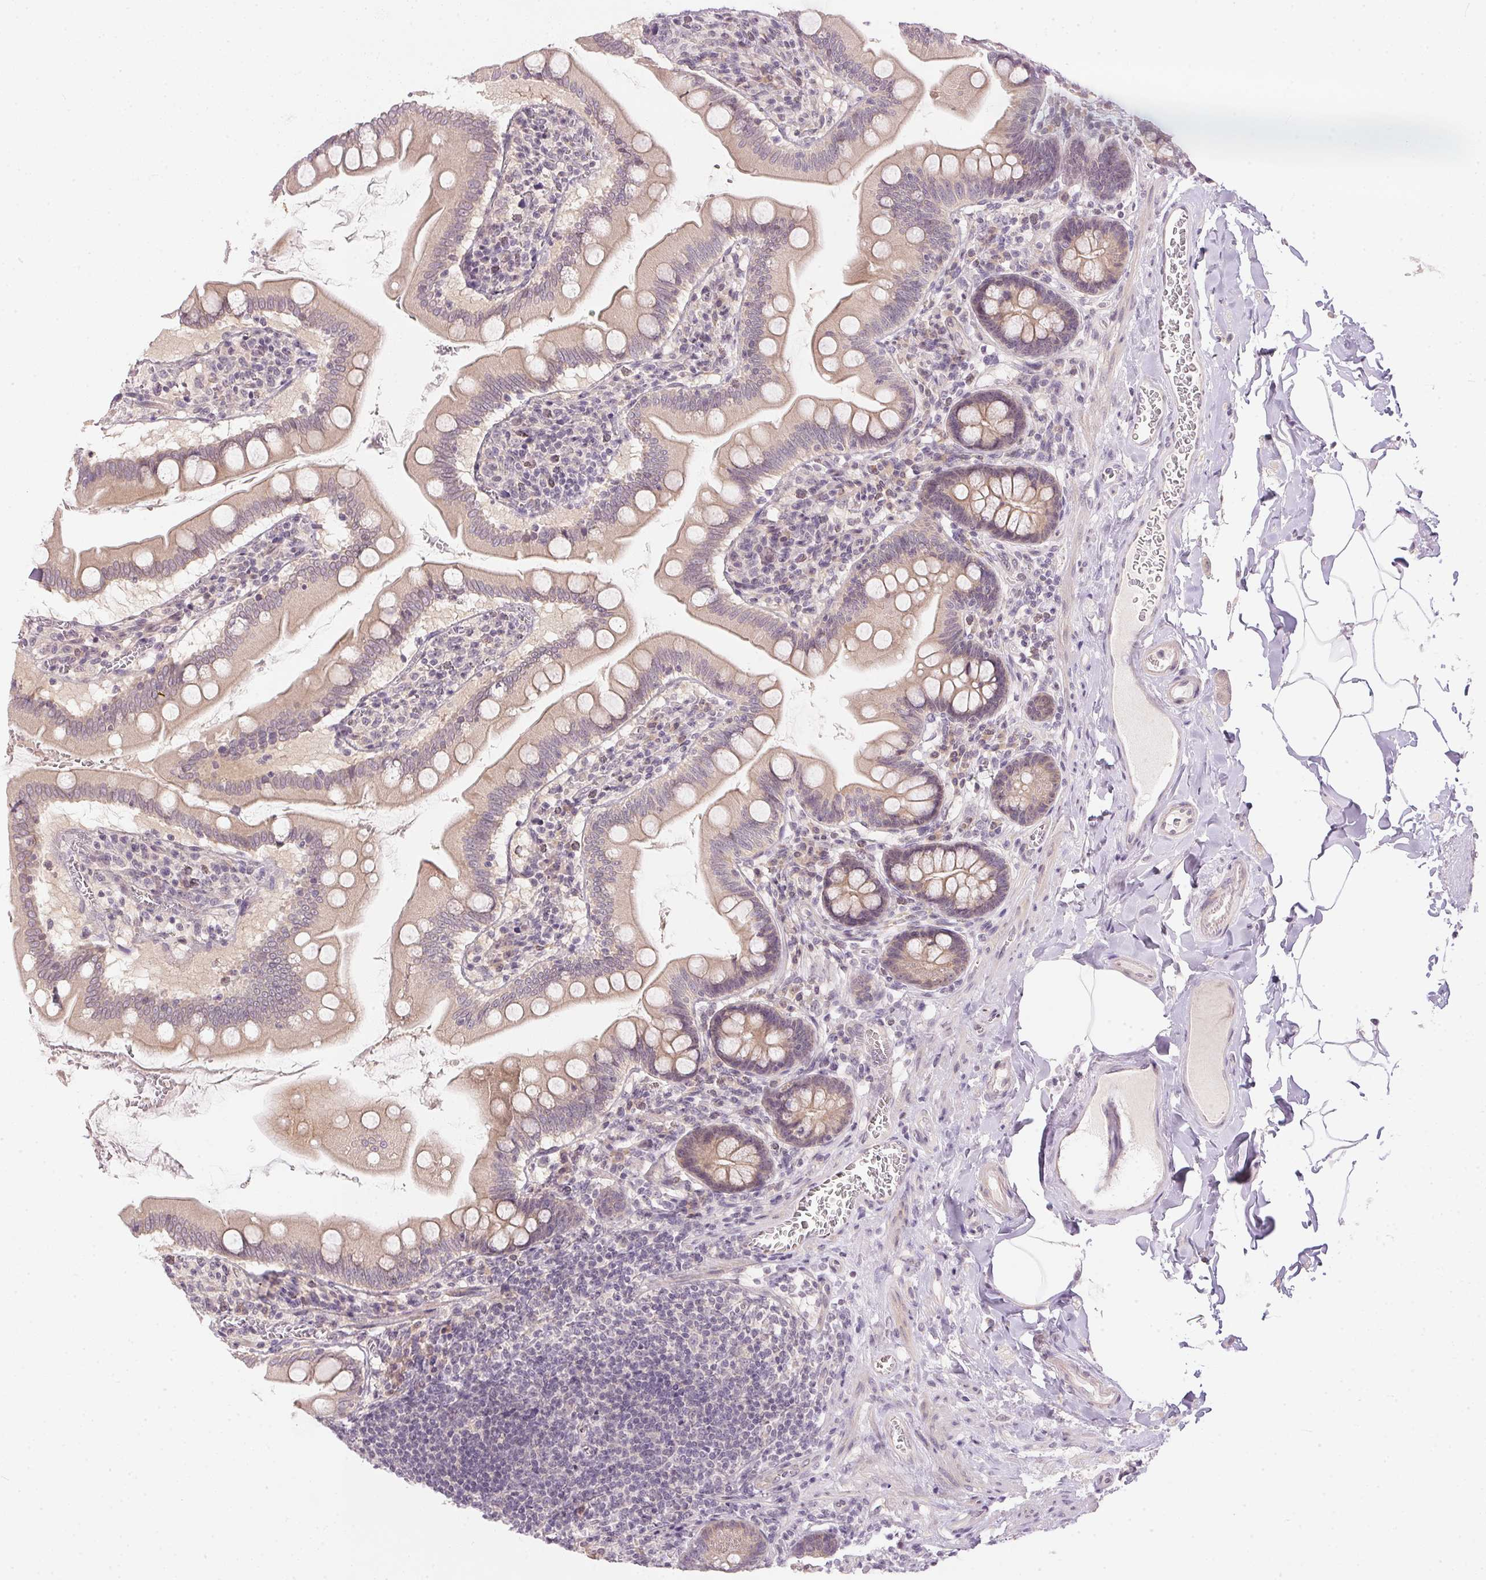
{"staining": {"intensity": "weak", "quantity": "25%-75%", "location": "cytoplasmic/membranous"}, "tissue": "small intestine", "cell_type": "Glandular cells", "image_type": "normal", "snomed": [{"axis": "morphology", "description": "Normal tissue, NOS"}, {"axis": "topography", "description": "Small intestine"}], "caption": "Immunohistochemistry (IHC) staining of unremarkable small intestine, which exhibits low levels of weak cytoplasmic/membranous staining in about 25%-75% of glandular cells indicating weak cytoplasmic/membranous protein positivity. The staining was performed using DAB (brown) for protein detection and nuclei were counterstained in hematoxylin (blue).", "gene": "TTC23L", "patient": {"sex": "female", "age": 56}}